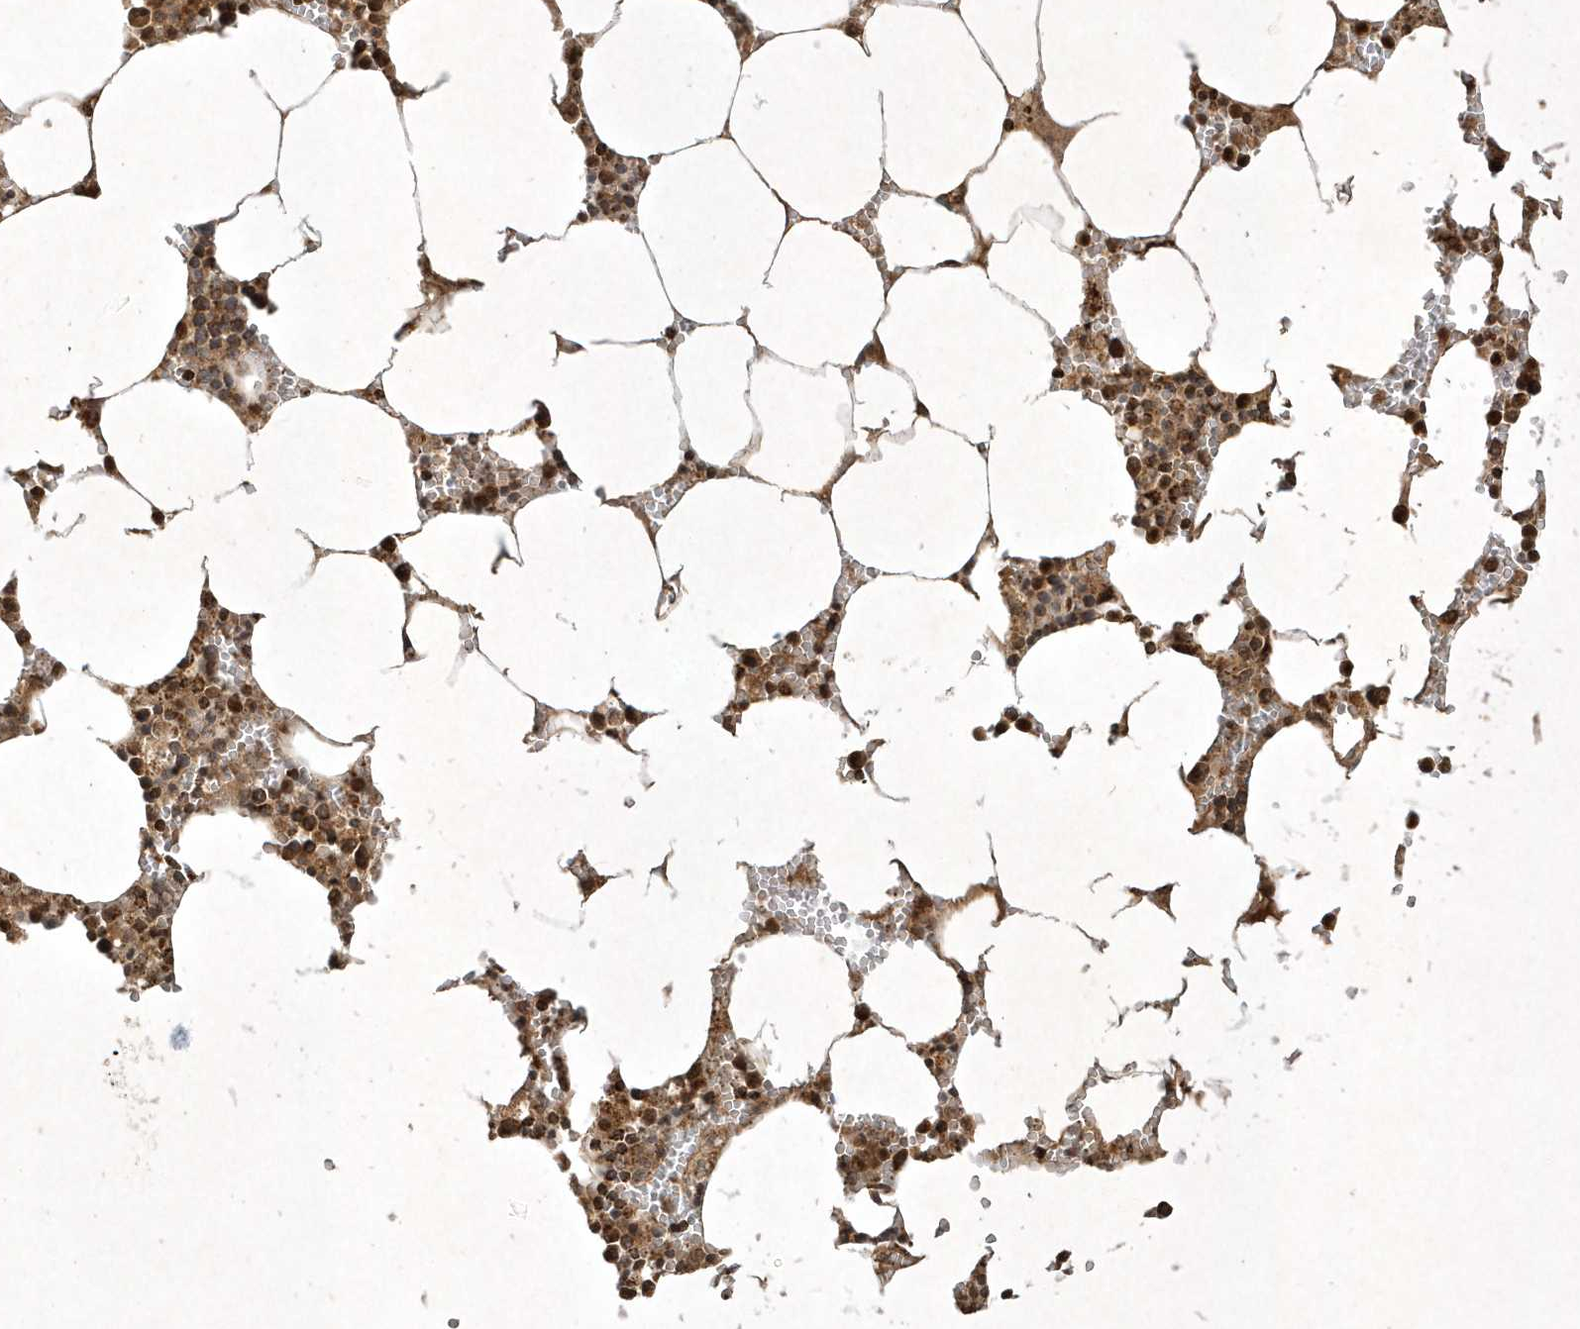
{"staining": {"intensity": "moderate", "quantity": ">75%", "location": "cytoplasmic/membranous"}, "tissue": "bone marrow", "cell_type": "Hematopoietic cells", "image_type": "normal", "snomed": [{"axis": "morphology", "description": "Normal tissue, NOS"}, {"axis": "topography", "description": "Bone marrow"}], "caption": "Immunohistochemical staining of unremarkable bone marrow displays moderate cytoplasmic/membranous protein expression in approximately >75% of hematopoietic cells.", "gene": "PLTP", "patient": {"sex": "male", "age": 70}}